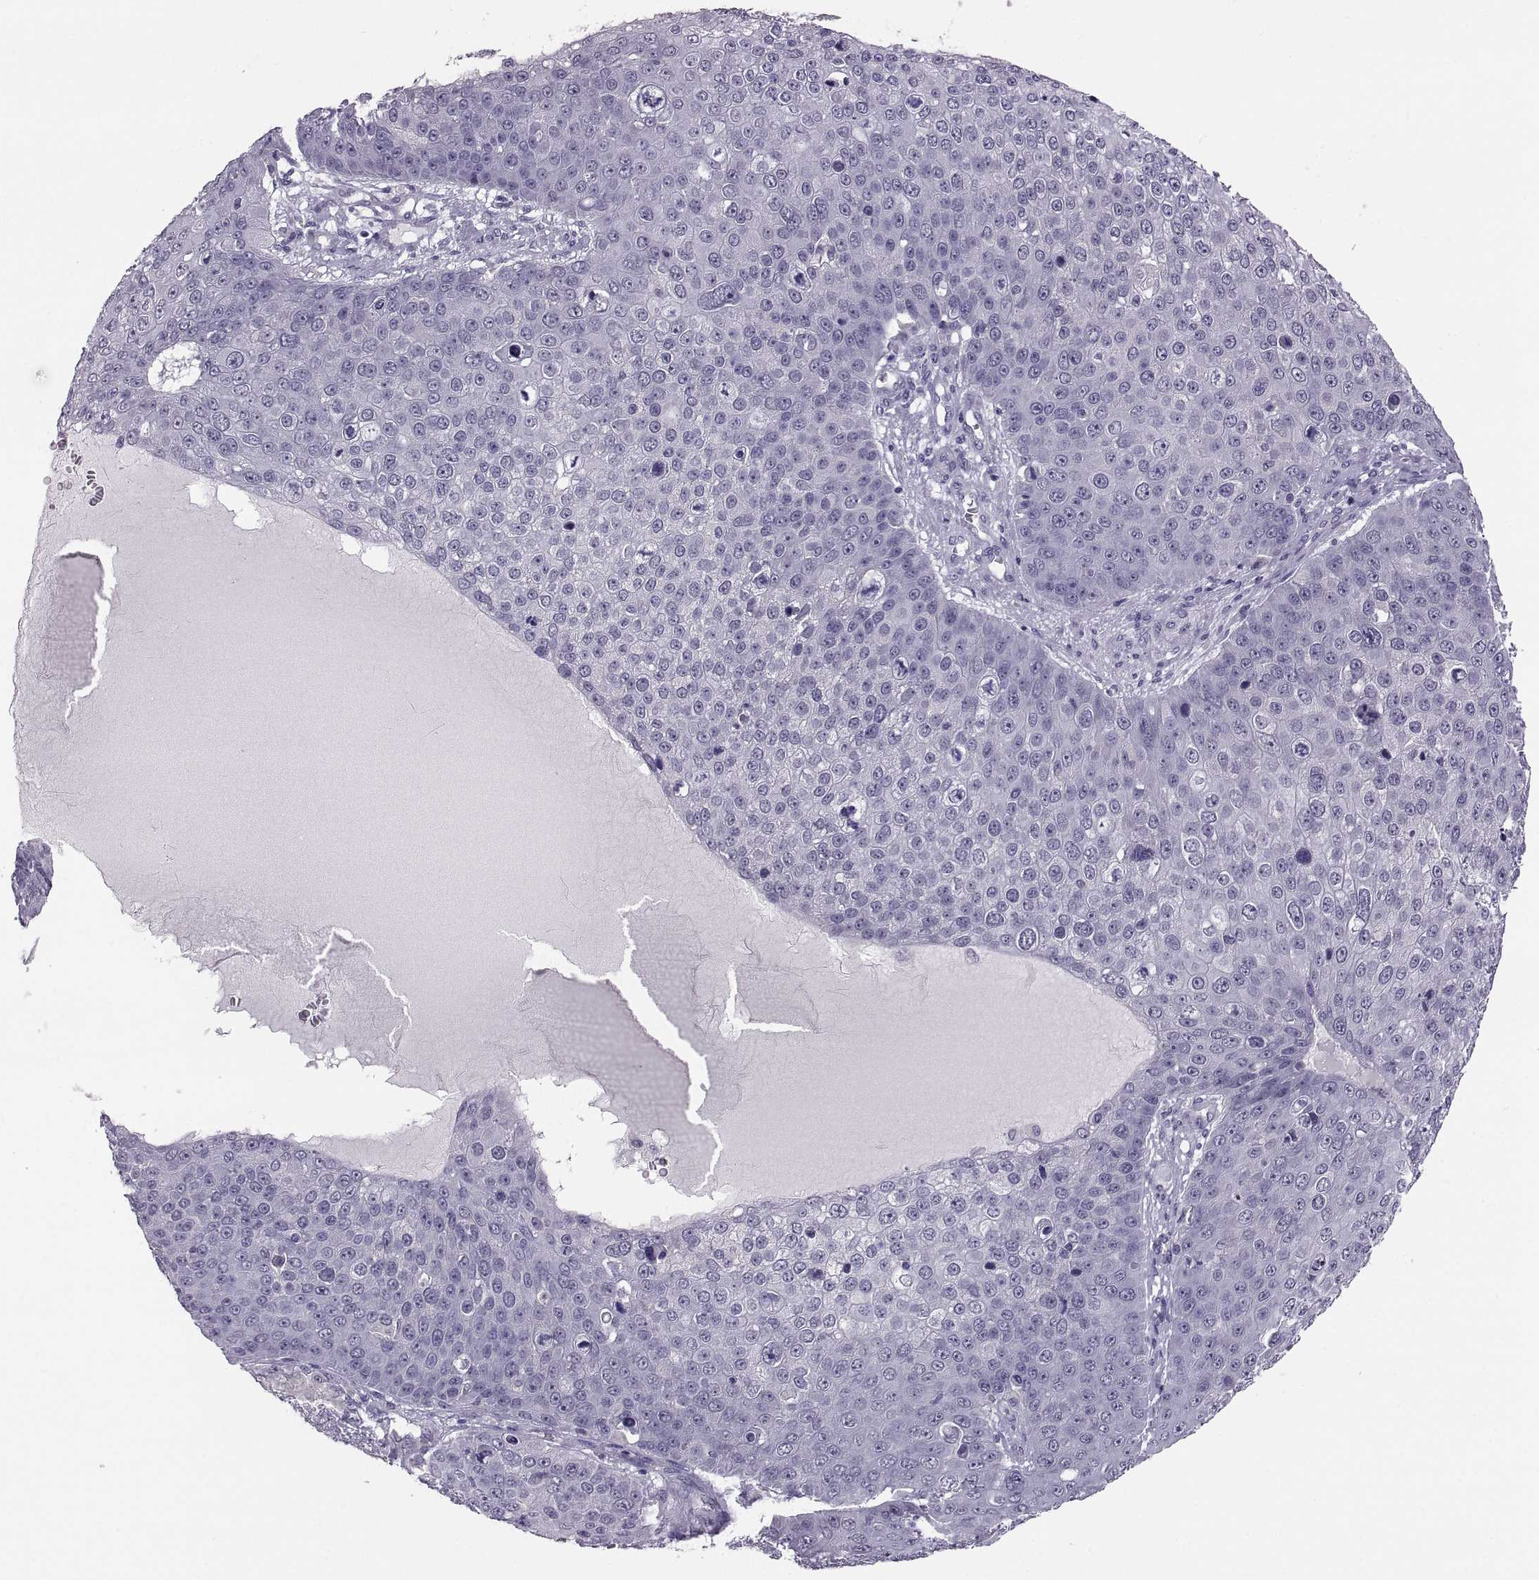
{"staining": {"intensity": "negative", "quantity": "none", "location": "none"}, "tissue": "skin cancer", "cell_type": "Tumor cells", "image_type": "cancer", "snomed": [{"axis": "morphology", "description": "Squamous cell carcinoma, NOS"}, {"axis": "topography", "description": "Skin"}], "caption": "A photomicrograph of skin cancer stained for a protein demonstrates no brown staining in tumor cells. (Stains: DAB (3,3'-diaminobenzidine) immunohistochemistry (IHC) with hematoxylin counter stain, Microscopy: brightfield microscopy at high magnification).", "gene": "ADH6", "patient": {"sex": "male", "age": 71}}